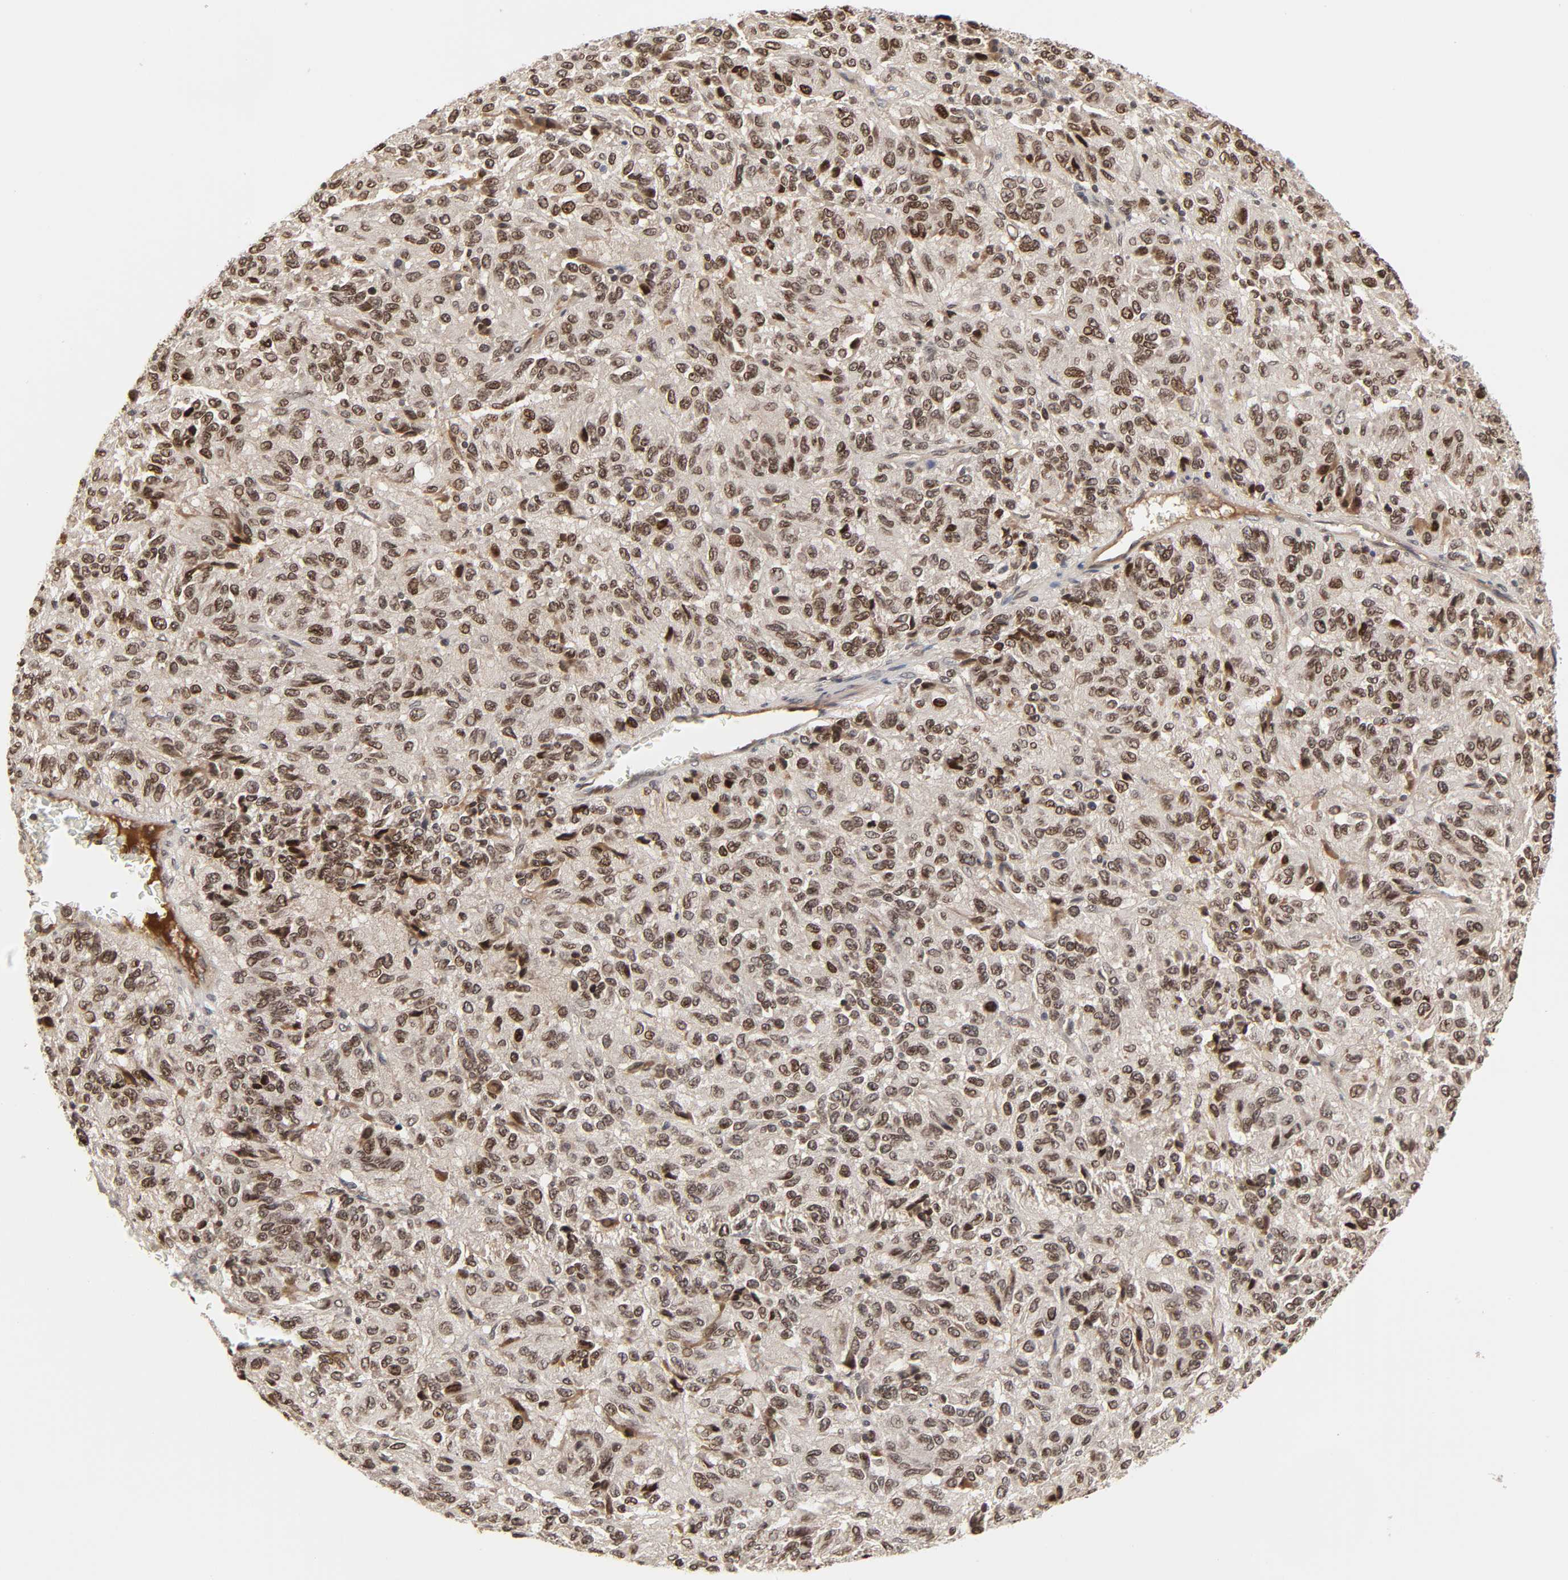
{"staining": {"intensity": "strong", "quantity": ">75%", "location": "cytoplasmic/membranous,nuclear"}, "tissue": "melanoma", "cell_type": "Tumor cells", "image_type": "cancer", "snomed": [{"axis": "morphology", "description": "Malignant melanoma, Metastatic site"}, {"axis": "topography", "description": "Lung"}], "caption": "A high-resolution micrograph shows IHC staining of malignant melanoma (metastatic site), which shows strong cytoplasmic/membranous and nuclear positivity in about >75% of tumor cells.", "gene": "CPN2", "patient": {"sex": "male", "age": 64}}